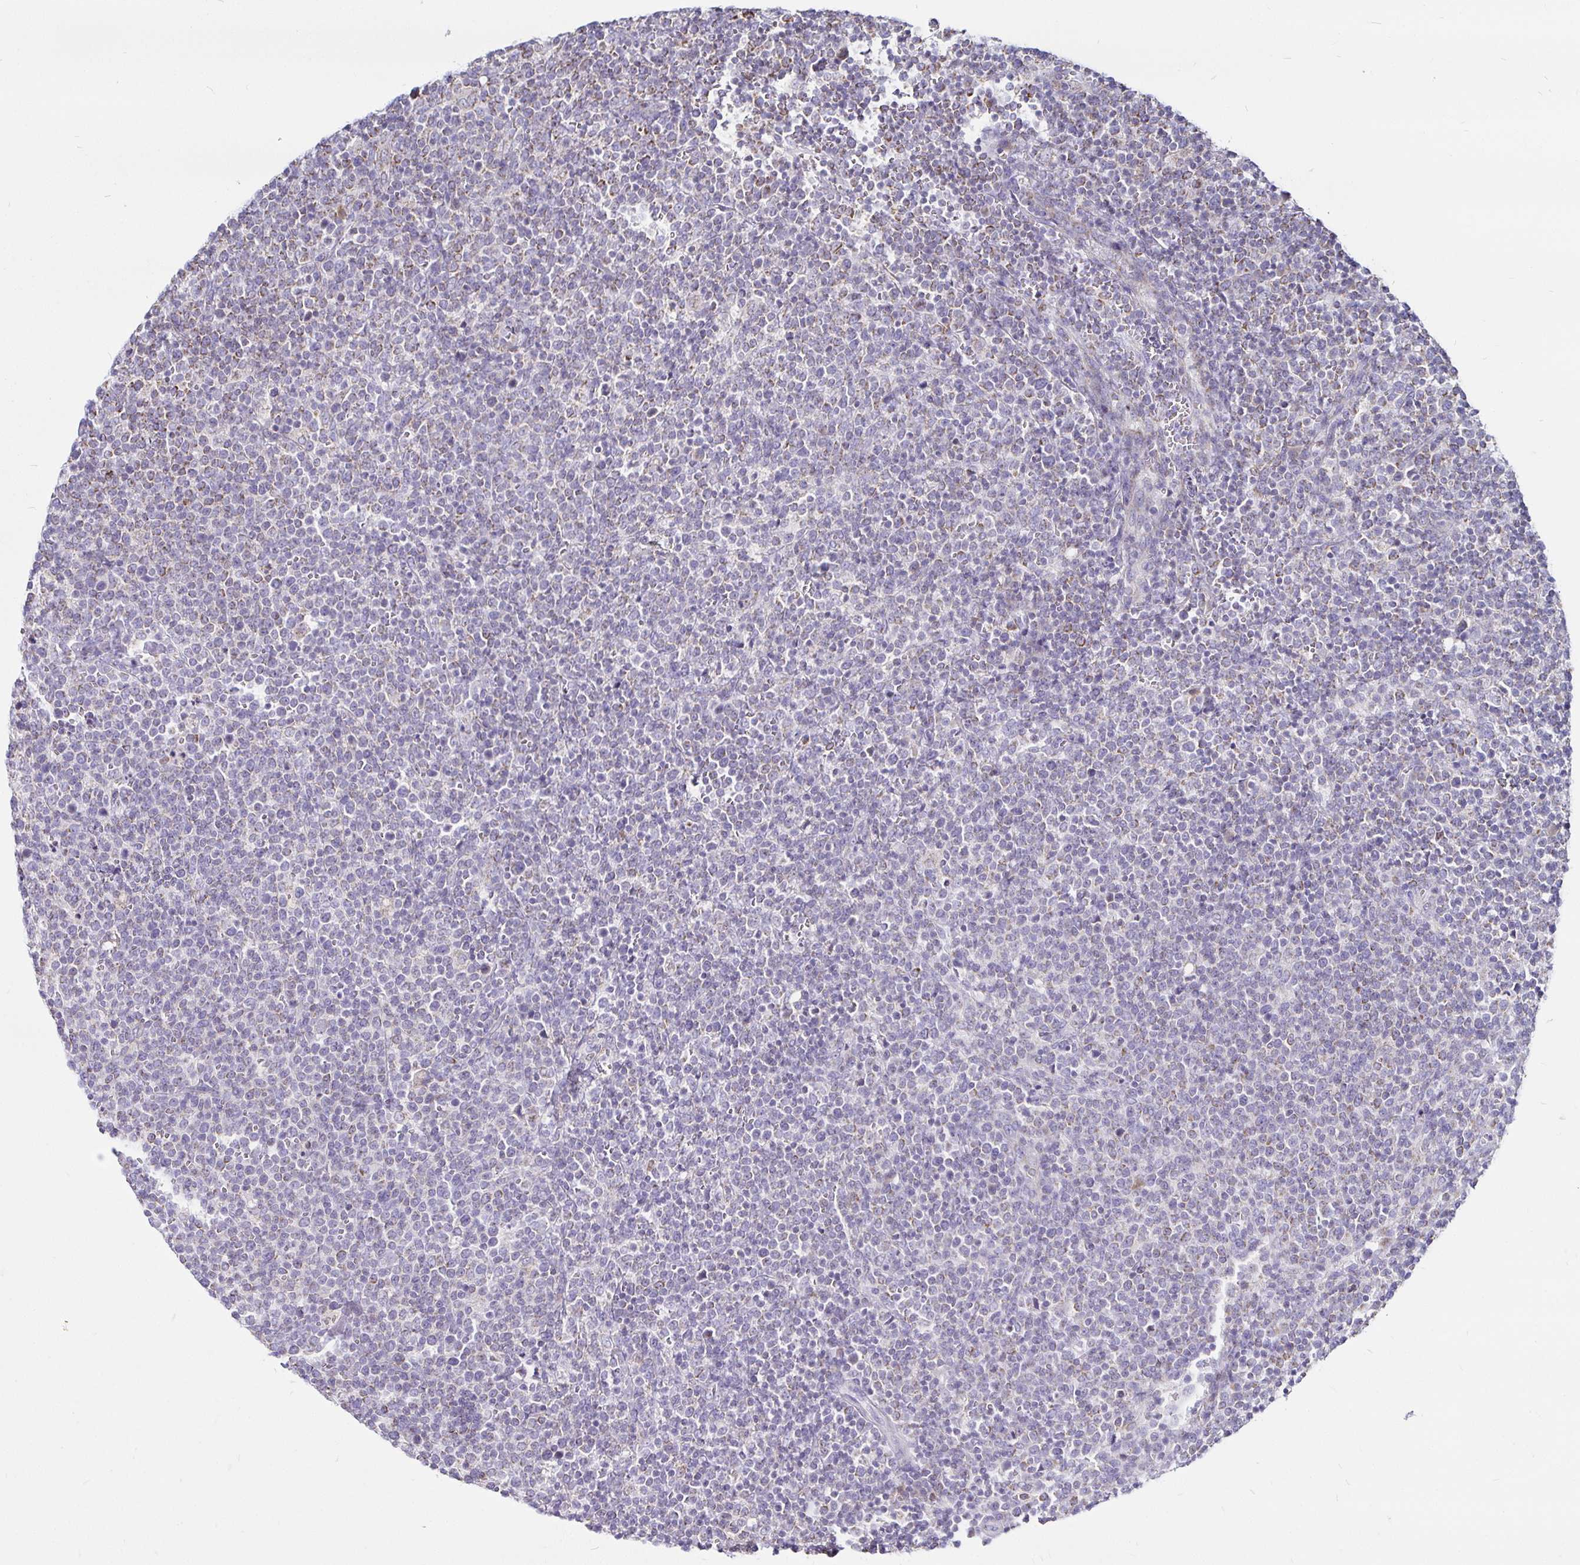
{"staining": {"intensity": "negative", "quantity": "none", "location": "none"}, "tissue": "lymphoma", "cell_type": "Tumor cells", "image_type": "cancer", "snomed": [{"axis": "morphology", "description": "Malignant lymphoma, non-Hodgkin's type, High grade"}, {"axis": "topography", "description": "Lymph node"}], "caption": "Tumor cells show no significant protein staining in lymphoma. The staining was performed using DAB to visualize the protein expression in brown, while the nuclei were stained in blue with hematoxylin (Magnification: 20x).", "gene": "PGAM2", "patient": {"sex": "male", "age": 61}}